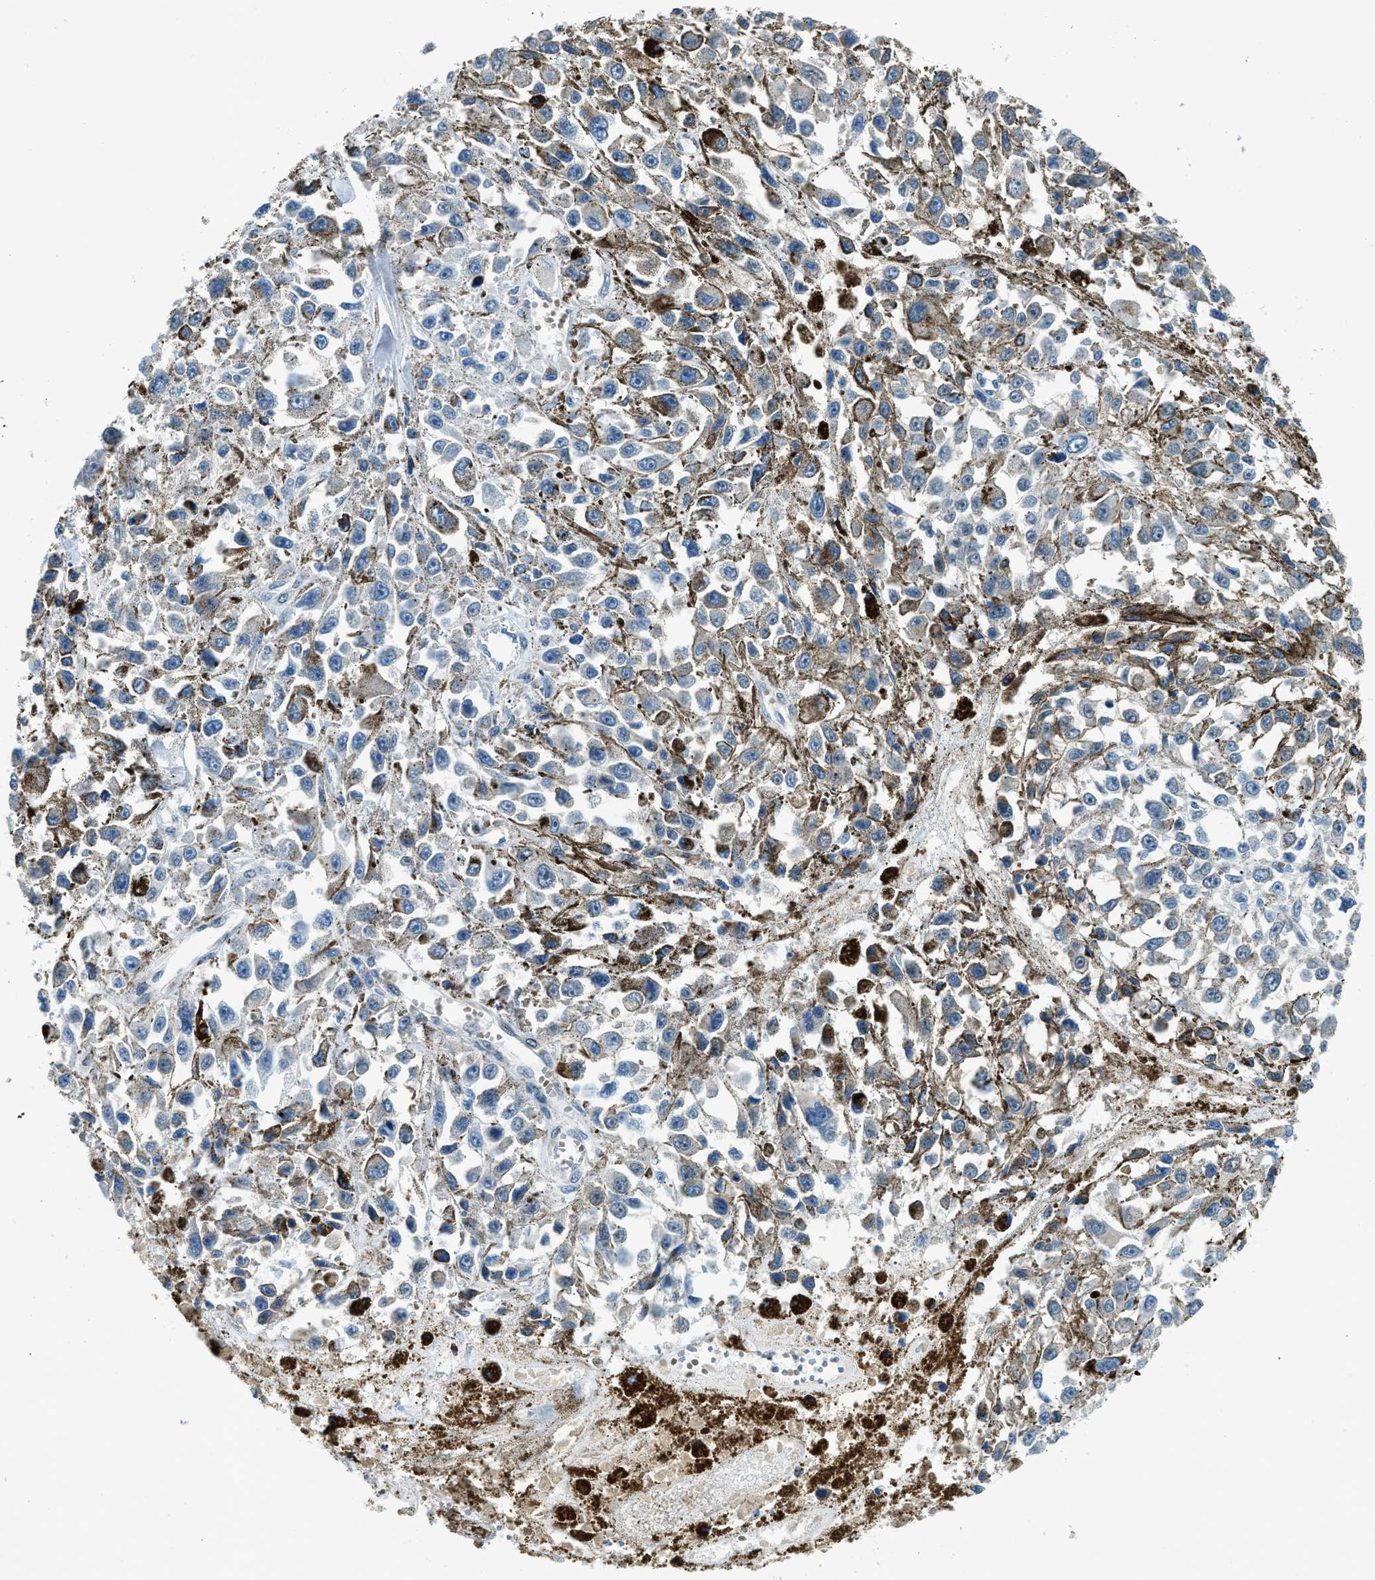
{"staining": {"intensity": "negative", "quantity": "none", "location": "none"}, "tissue": "melanoma", "cell_type": "Tumor cells", "image_type": "cancer", "snomed": [{"axis": "morphology", "description": "Malignant melanoma, Metastatic site"}, {"axis": "topography", "description": "Lymph node"}], "caption": "Immunohistochemistry photomicrograph of neoplastic tissue: human melanoma stained with DAB (3,3'-diaminobenzidine) exhibits no significant protein expression in tumor cells. (DAB immunohistochemistry (IHC) with hematoxylin counter stain).", "gene": "LMLN", "patient": {"sex": "male", "age": 59}}